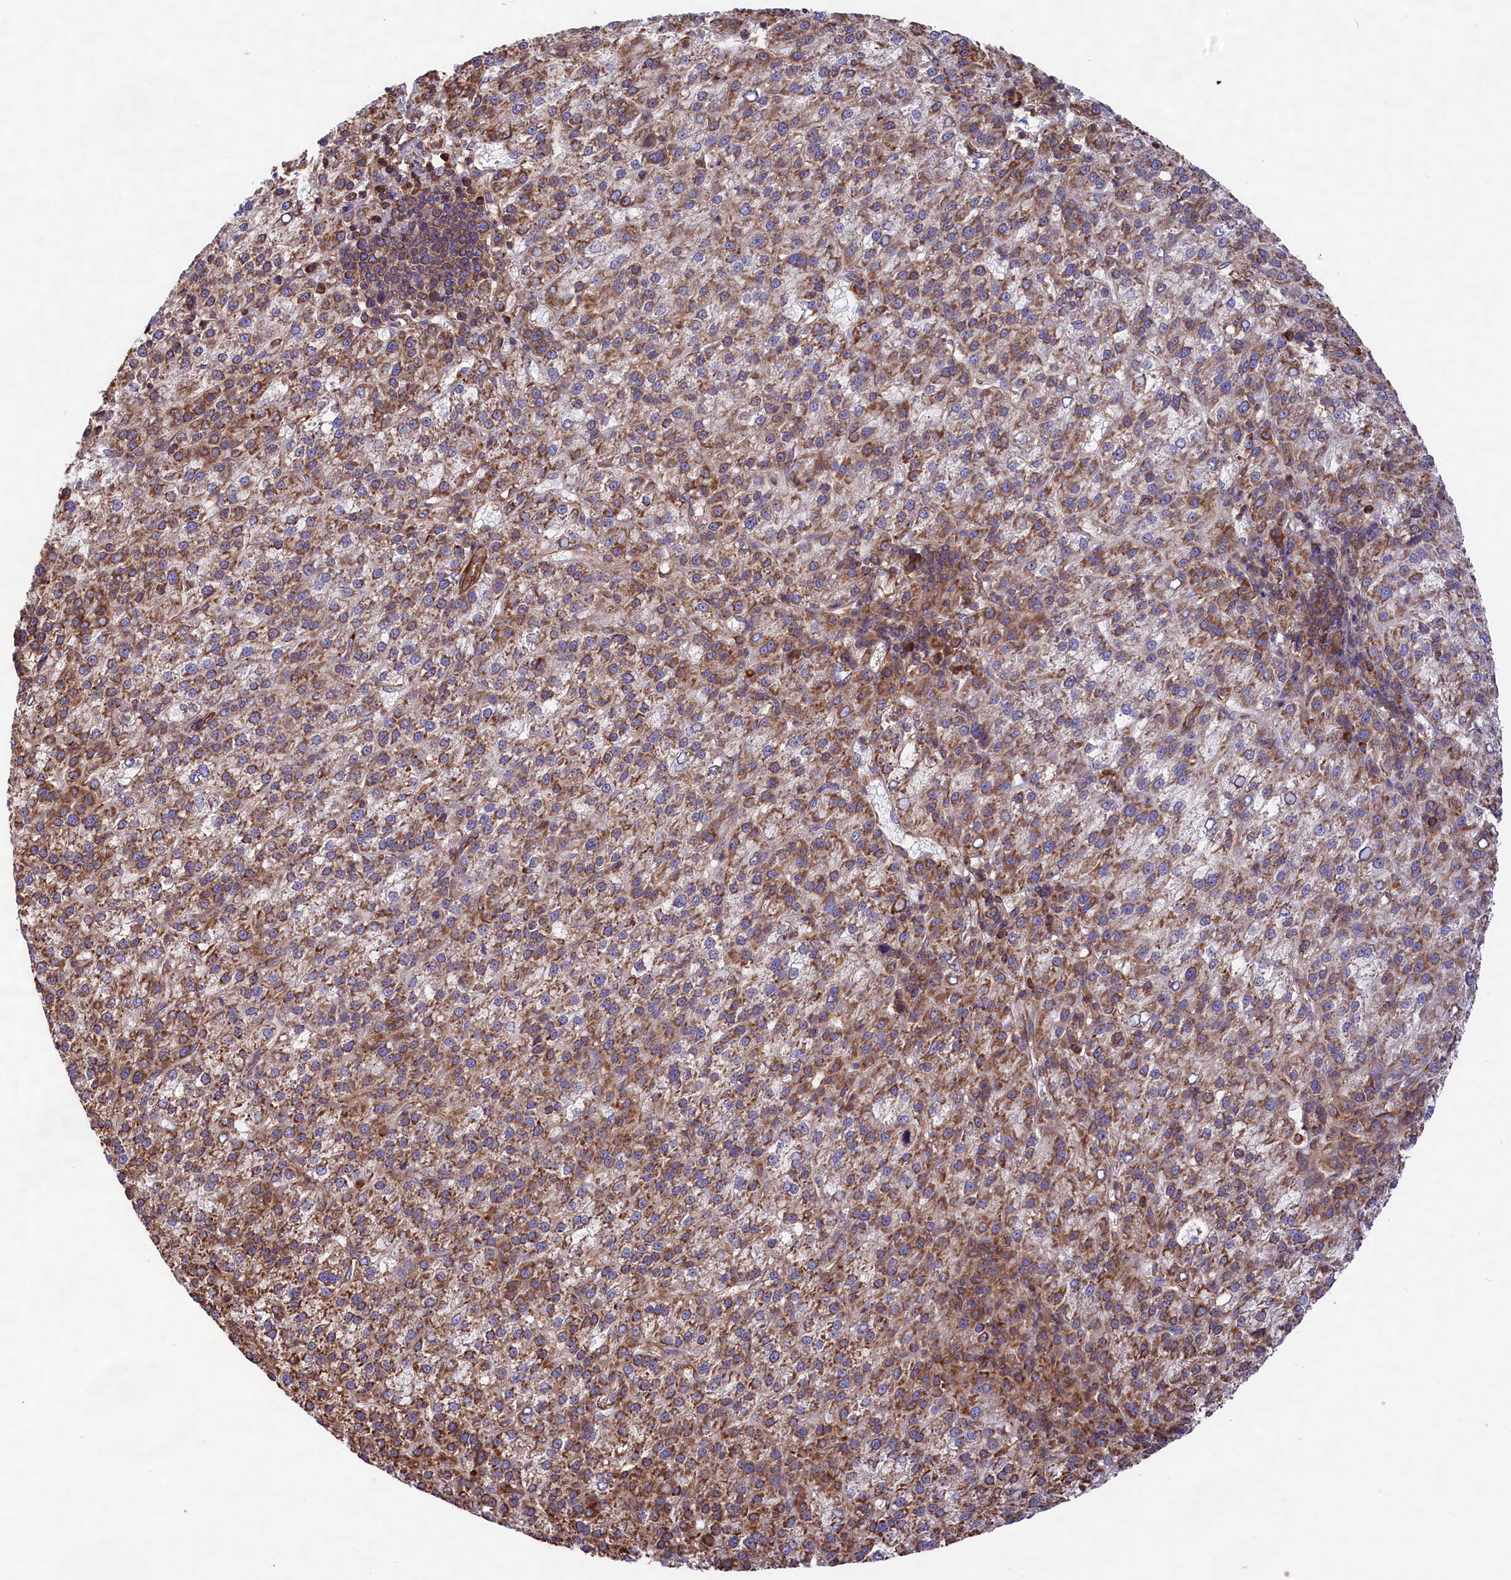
{"staining": {"intensity": "moderate", "quantity": ">75%", "location": "cytoplasmic/membranous"}, "tissue": "liver cancer", "cell_type": "Tumor cells", "image_type": "cancer", "snomed": [{"axis": "morphology", "description": "Carcinoma, Hepatocellular, NOS"}, {"axis": "topography", "description": "Liver"}], "caption": "A high-resolution photomicrograph shows immunohistochemistry (IHC) staining of liver hepatocellular carcinoma, which demonstrates moderate cytoplasmic/membranous expression in about >75% of tumor cells.", "gene": "GYS1", "patient": {"sex": "female", "age": 58}}